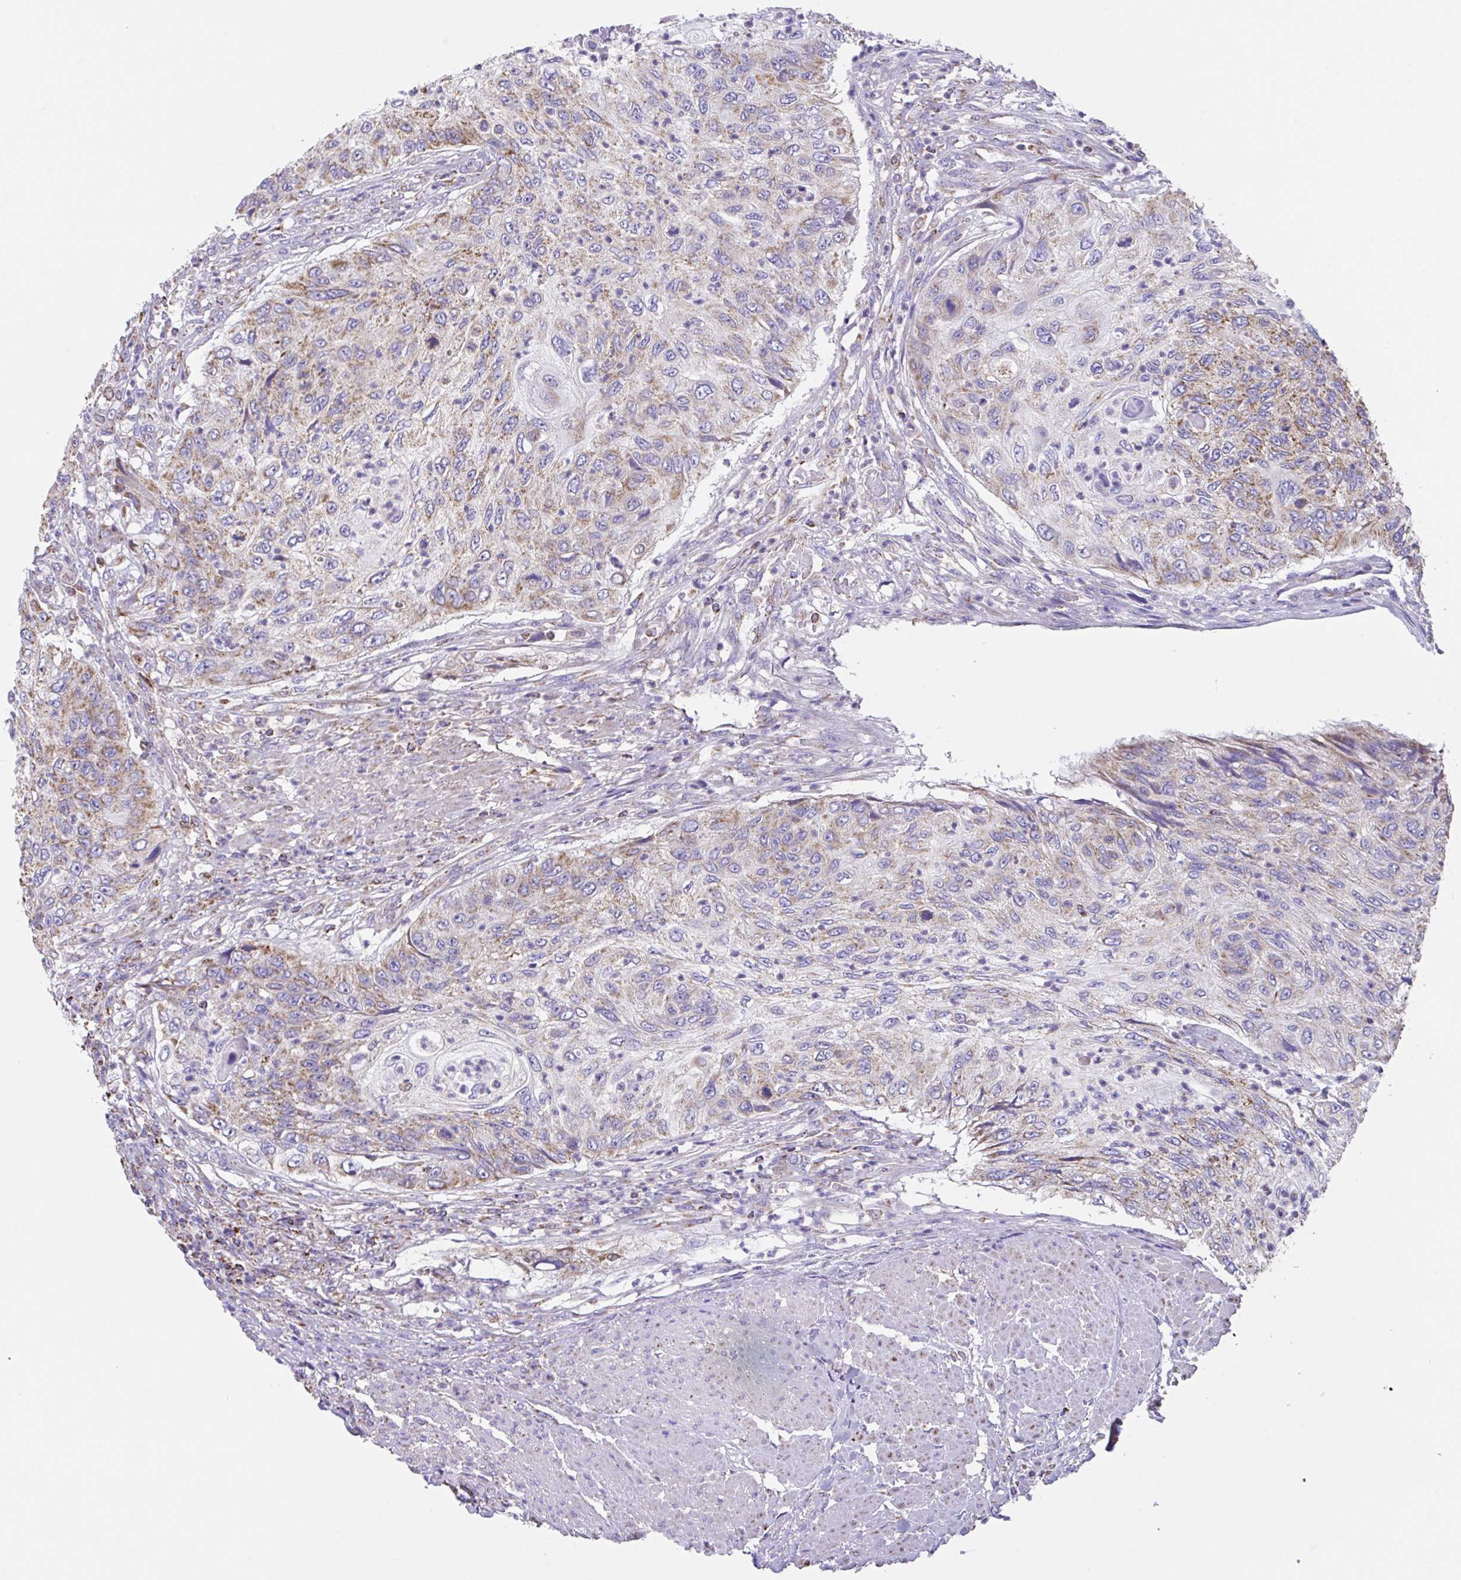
{"staining": {"intensity": "moderate", "quantity": "25%-75%", "location": "cytoplasmic/membranous"}, "tissue": "urothelial cancer", "cell_type": "Tumor cells", "image_type": "cancer", "snomed": [{"axis": "morphology", "description": "Urothelial carcinoma, High grade"}, {"axis": "topography", "description": "Urinary bladder"}], "caption": "A histopathology image of high-grade urothelial carcinoma stained for a protein exhibits moderate cytoplasmic/membranous brown staining in tumor cells.", "gene": "PCMTD2", "patient": {"sex": "female", "age": 60}}